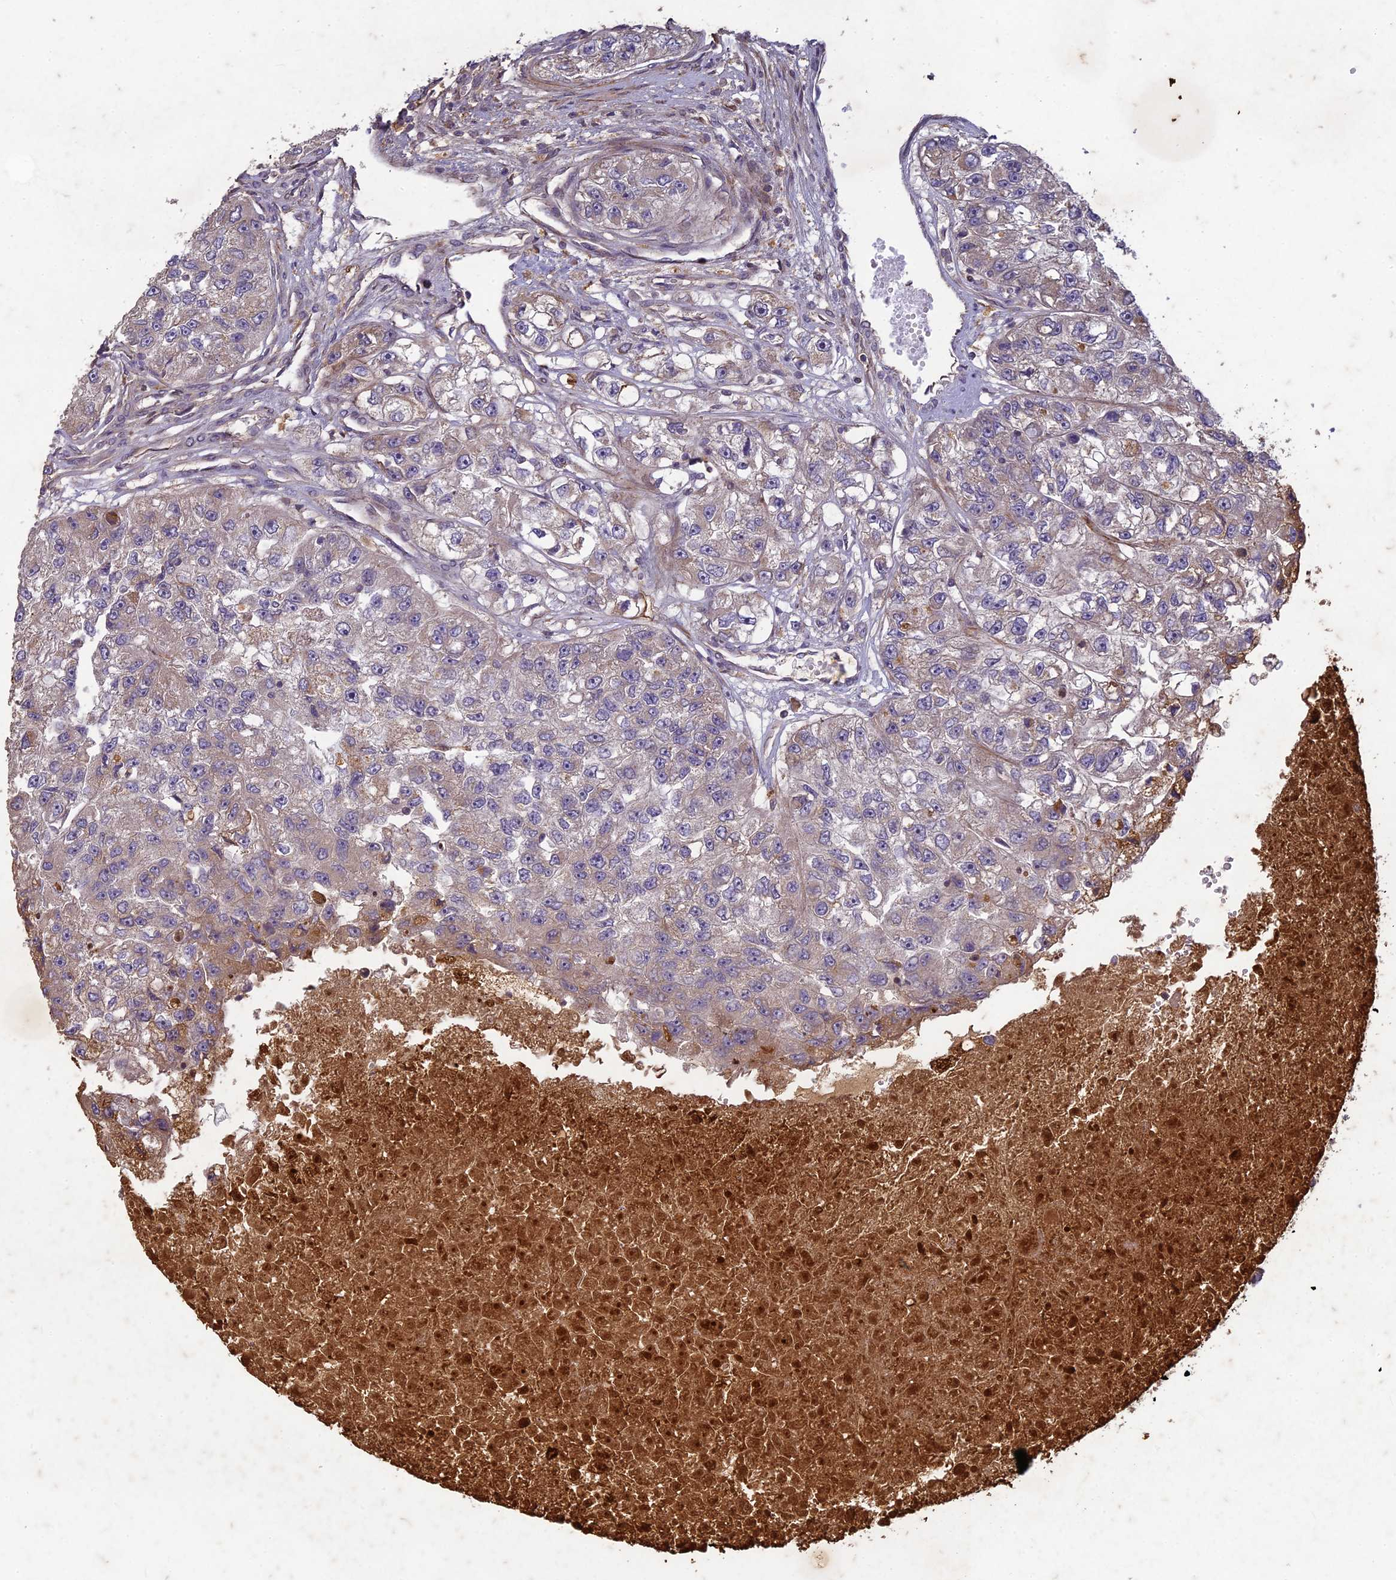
{"staining": {"intensity": "weak", "quantity": "<25%", "location": "cytoplasmic/membranous"}, "tissue": "renal cancer", "cell_type": "Tumor cells", "image_type": "cancer", "snomed": [{"axis": "morphology", "description": "Adenocarcinoma, NOS"}, {"axis": "topography", "description": "Kidney"}], "caption": "High magnification brightfield microscopy of adenocarcinoma (renal) stained with DAB (brown) and counterstained with hematoxylin (blue): tumor cells show no significant positivity.", "gene": "TCF25", "patient": {"sex": "male", "age": 63}}